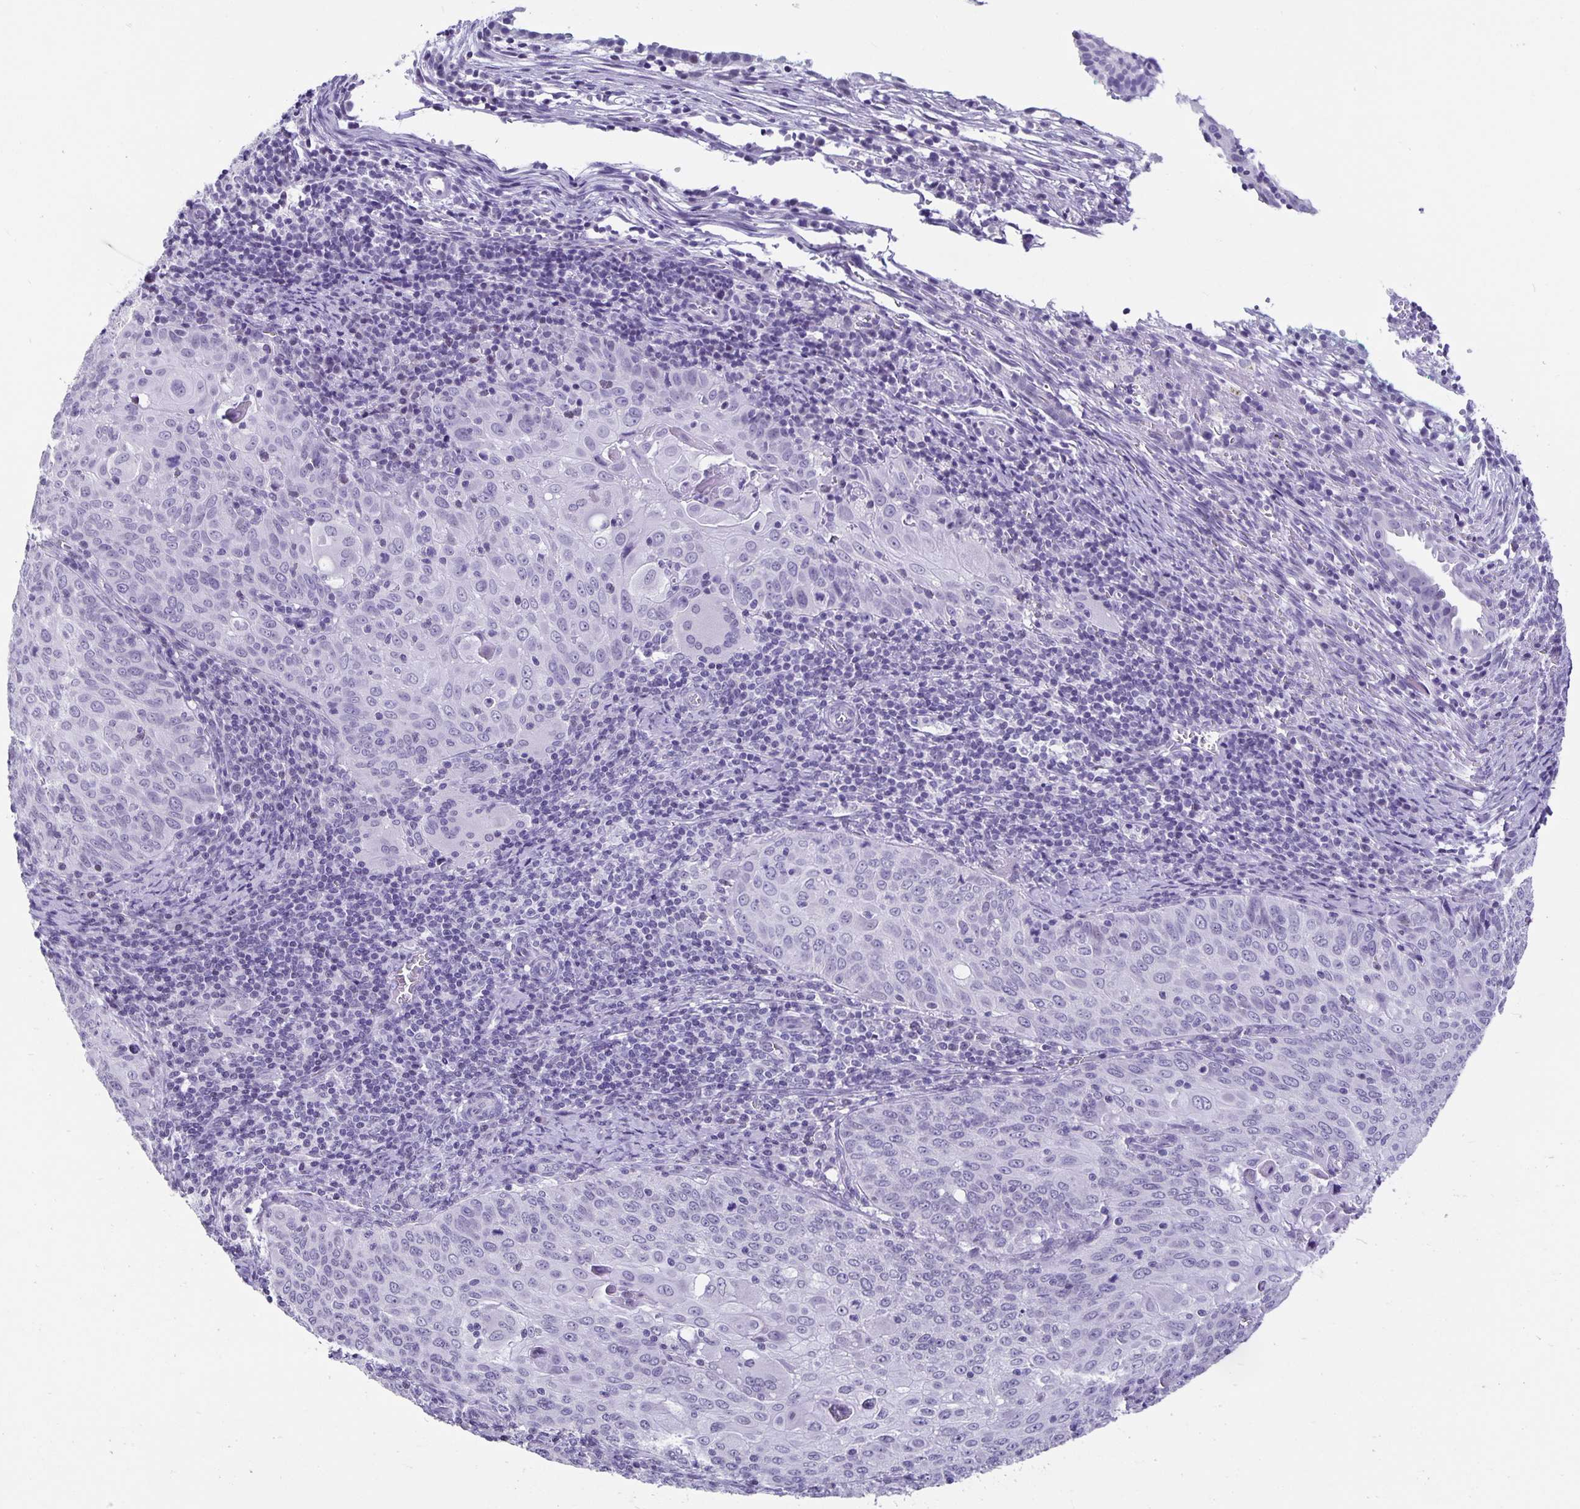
{"staining": {"intensity": "negative", "quantity": "none", "location": "none"}, "tissue": "cervical cancer", "cell_type": "Tumor cells", "image_type": "cancer", "snomed": [{"axis": "morphology", "description": "Squamous cell carcinoma, NOS"}, {"axis": "topography", "description": "Cervix"}], "caption": "IHC image of neoplastic tissue: human cervical cancer stained with DAB (3,3'-diaminobenzidine) displays no significant protein staining in tumor cells. (DAB (3,3'-diaminobenzidine) immunohistochemistry (IHC), high magnification).", "gene": "OLIG2", "patient": {"sex": "female", "age": 65}}